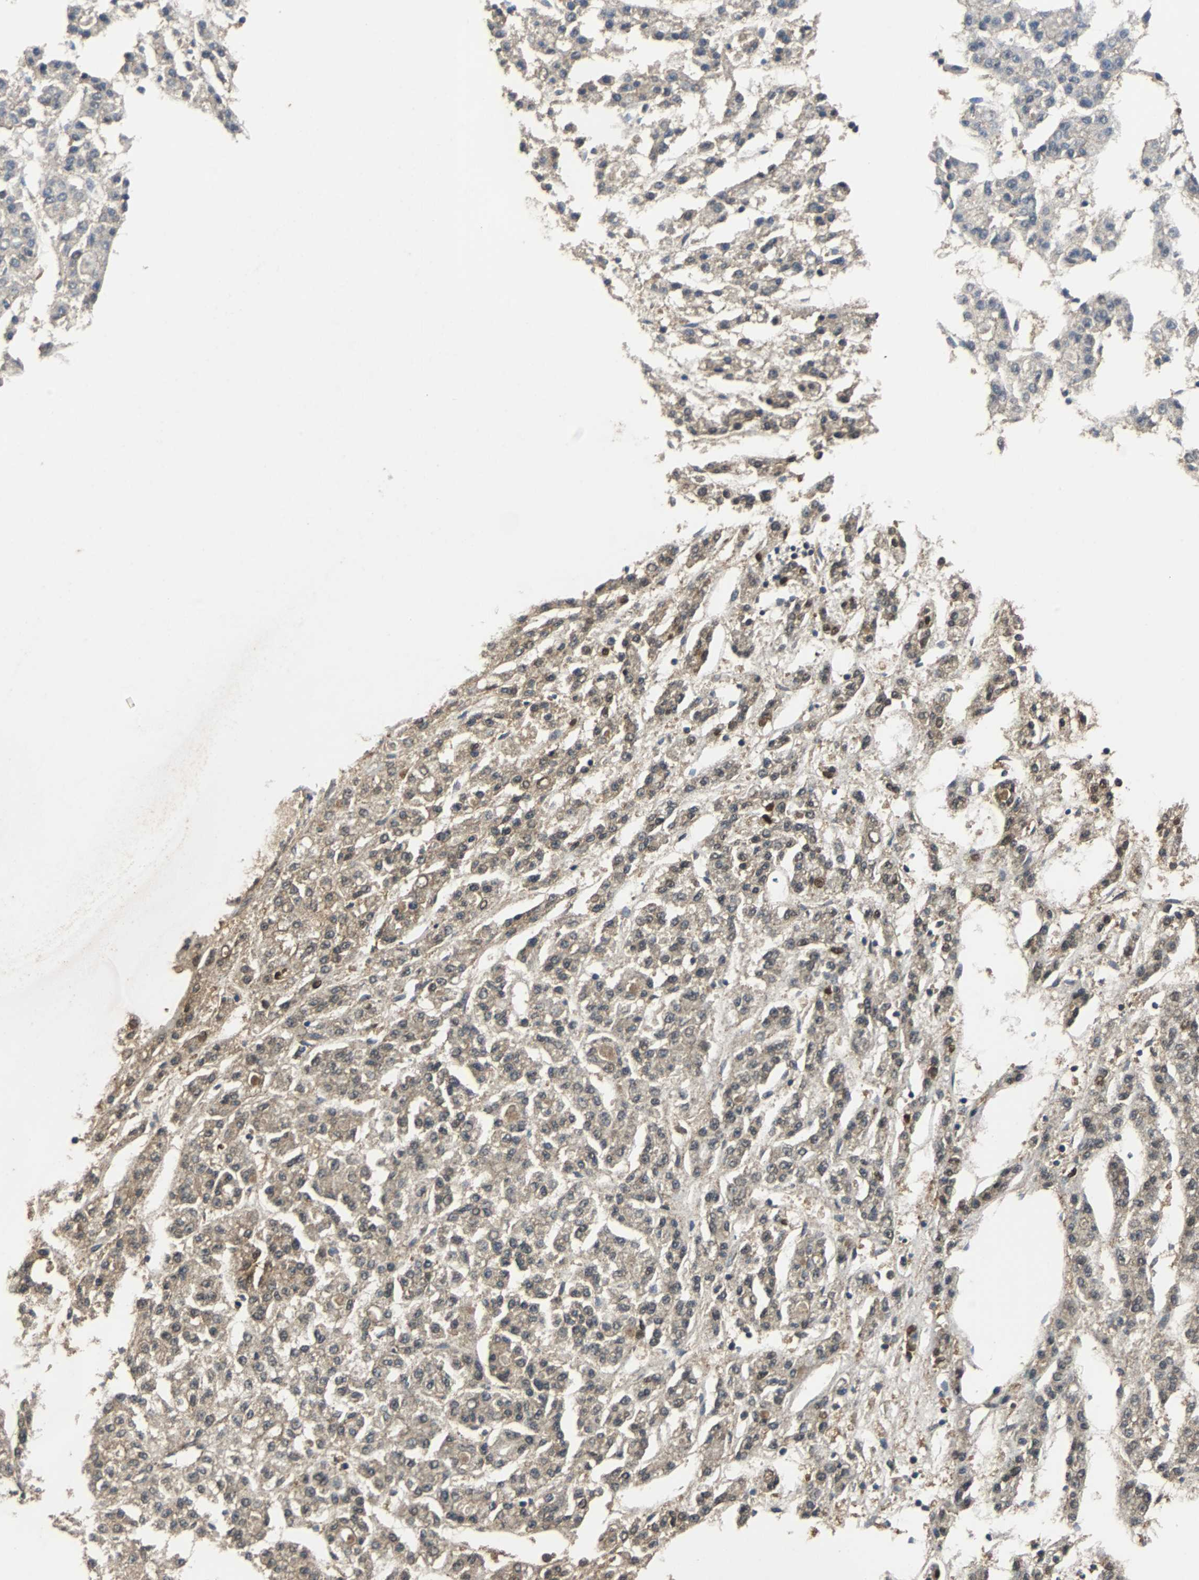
{"staining": {"intensity": "weak", "quantity": "25%-75%", "location": "cytoplasmic/membranous"}, "tissue": "liver cancer", "cell_type": "Tumor cells", "image_type": "cancer", "snomed": [{"axis": "morphology", "description": "Carcinoma, Hepatocellular, NOS"}, {"axis": "topography", "description": "Liver"}], "caption": "This micrograph displays liver cancer stained with IHC to label a protein in brown. The cytoplasmic/membranous of tumor cells show weak positivity for the protein. Nuclei are counter-stained blue.", "gene": "VBP1", "patient": {"sex": "male", "age": 70}}